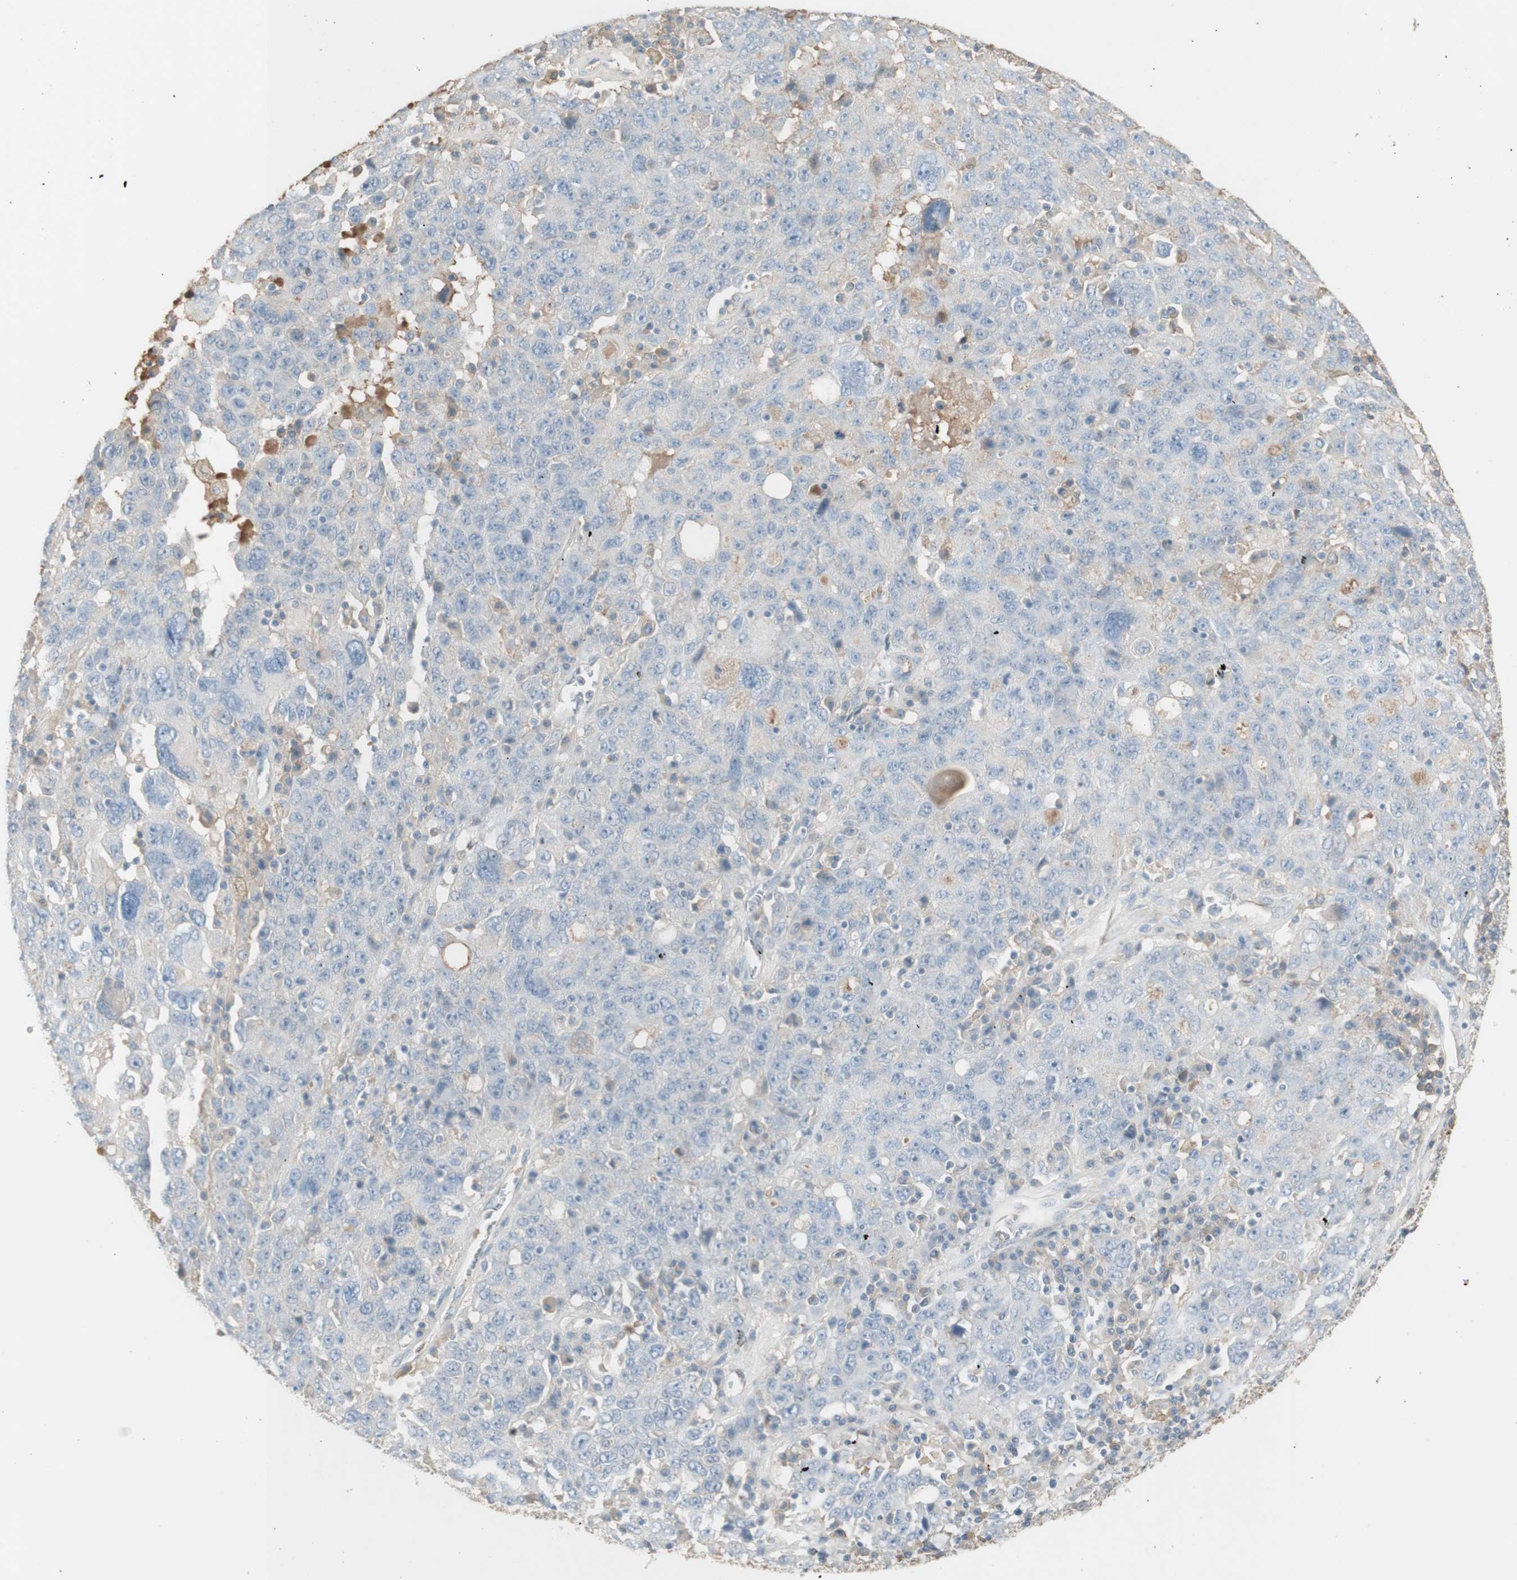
{"staining": {"intensity": "negative", "quantity": "none", "location": "none"}, "tissue": "ovarian cancer", "cell_type": "Tumor cells", "image_type": "cancer", "snomed": [{"axis": "morphology", "description": "Carcinoma, endometroid"}, {"axis": "topography", "description": "Ovary"}], "caption": "The histopathology image shows no significant staining in tumor cells of ovarian cancer. (DAB IHC visualized using brightfield microscopy, high magnification).", "gene": "IFNG", "patient": {"sex": "female", "age": 62}}